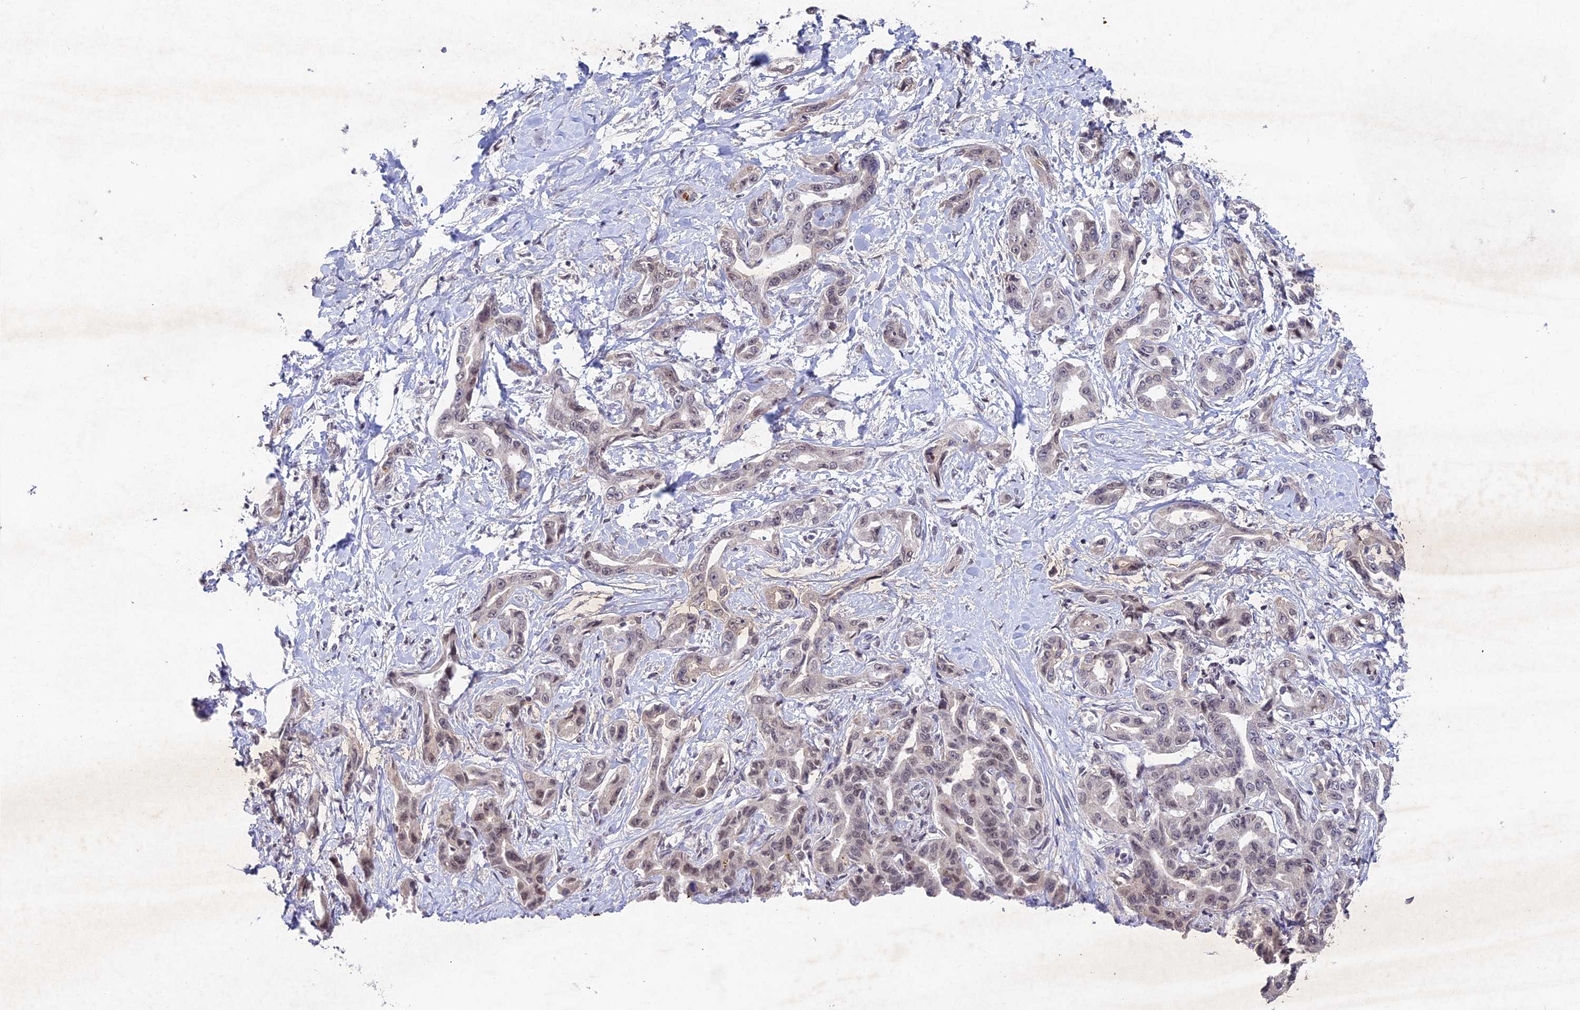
{"staining": {"intensity": "negative", "quantity": "none", "location": "none"}, "tissue": "liver cancer", "cell_type": "Tumor cells", "image_type": "cancer", "snomed": [{"axis": "morphology", "description": "Cholangiocarcinoma"}, {"axis": "topography", "description": "Liver"}], "caption": "High power microscopy histopathology image of an immunohistochemistry histopathology image of liver cancer, revealing no significant staining in tumor cells.", "gene": "RAVER1", "patient": {"sex": "male", "age": 59}}